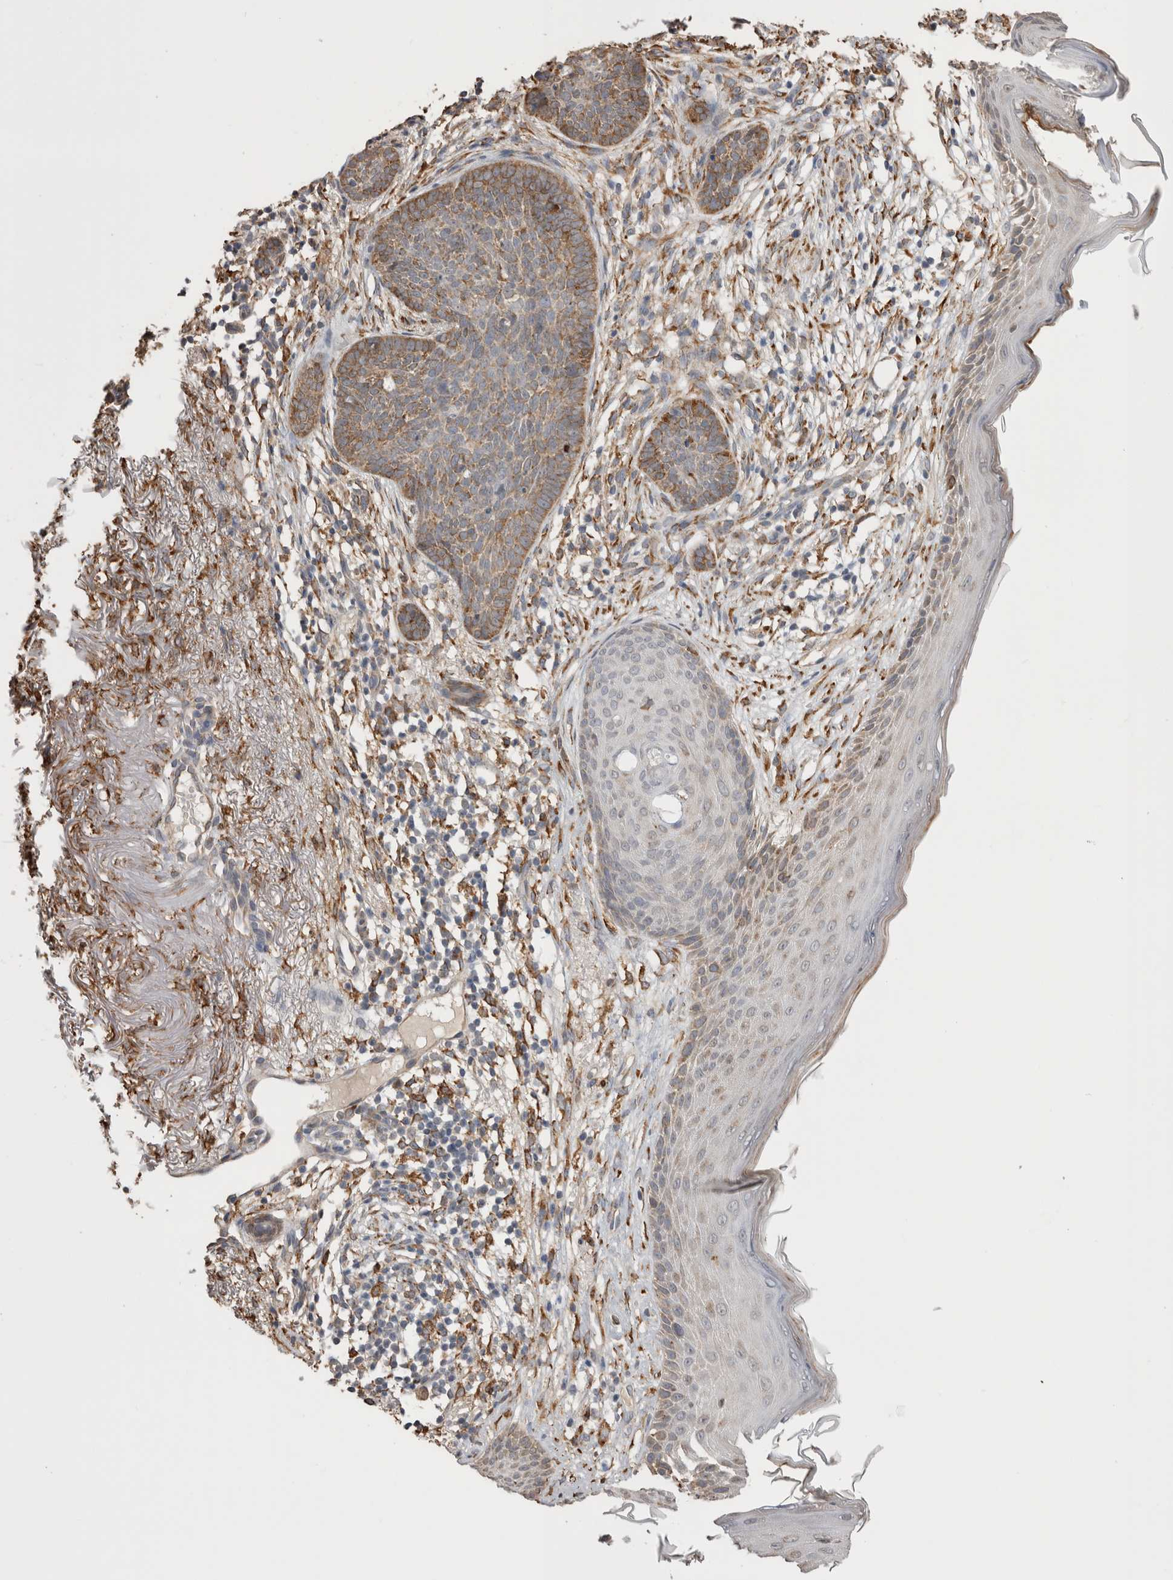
{"staining": {"intensity": "moderate", "quantity": ">75%", "location": "cytoplasmic/membranous"}, "tissue": "skin cancer", "cell_type": "Tumor cells", "image_type": "cancer", "snomed": [{"axis": "morphology", "description": "Basal cell carcinoma"}, {"axis": "topography", "description": "Skin"}], "caption": "Protein expression analysis of skin cancer demonstrates moderate cytoplasmic/membranous expression in approximately >75% of tumor cells. Nuclei are stained in blue.", "gene": "LRPAP1", "patient": {"sex": "female", "age": 70}}